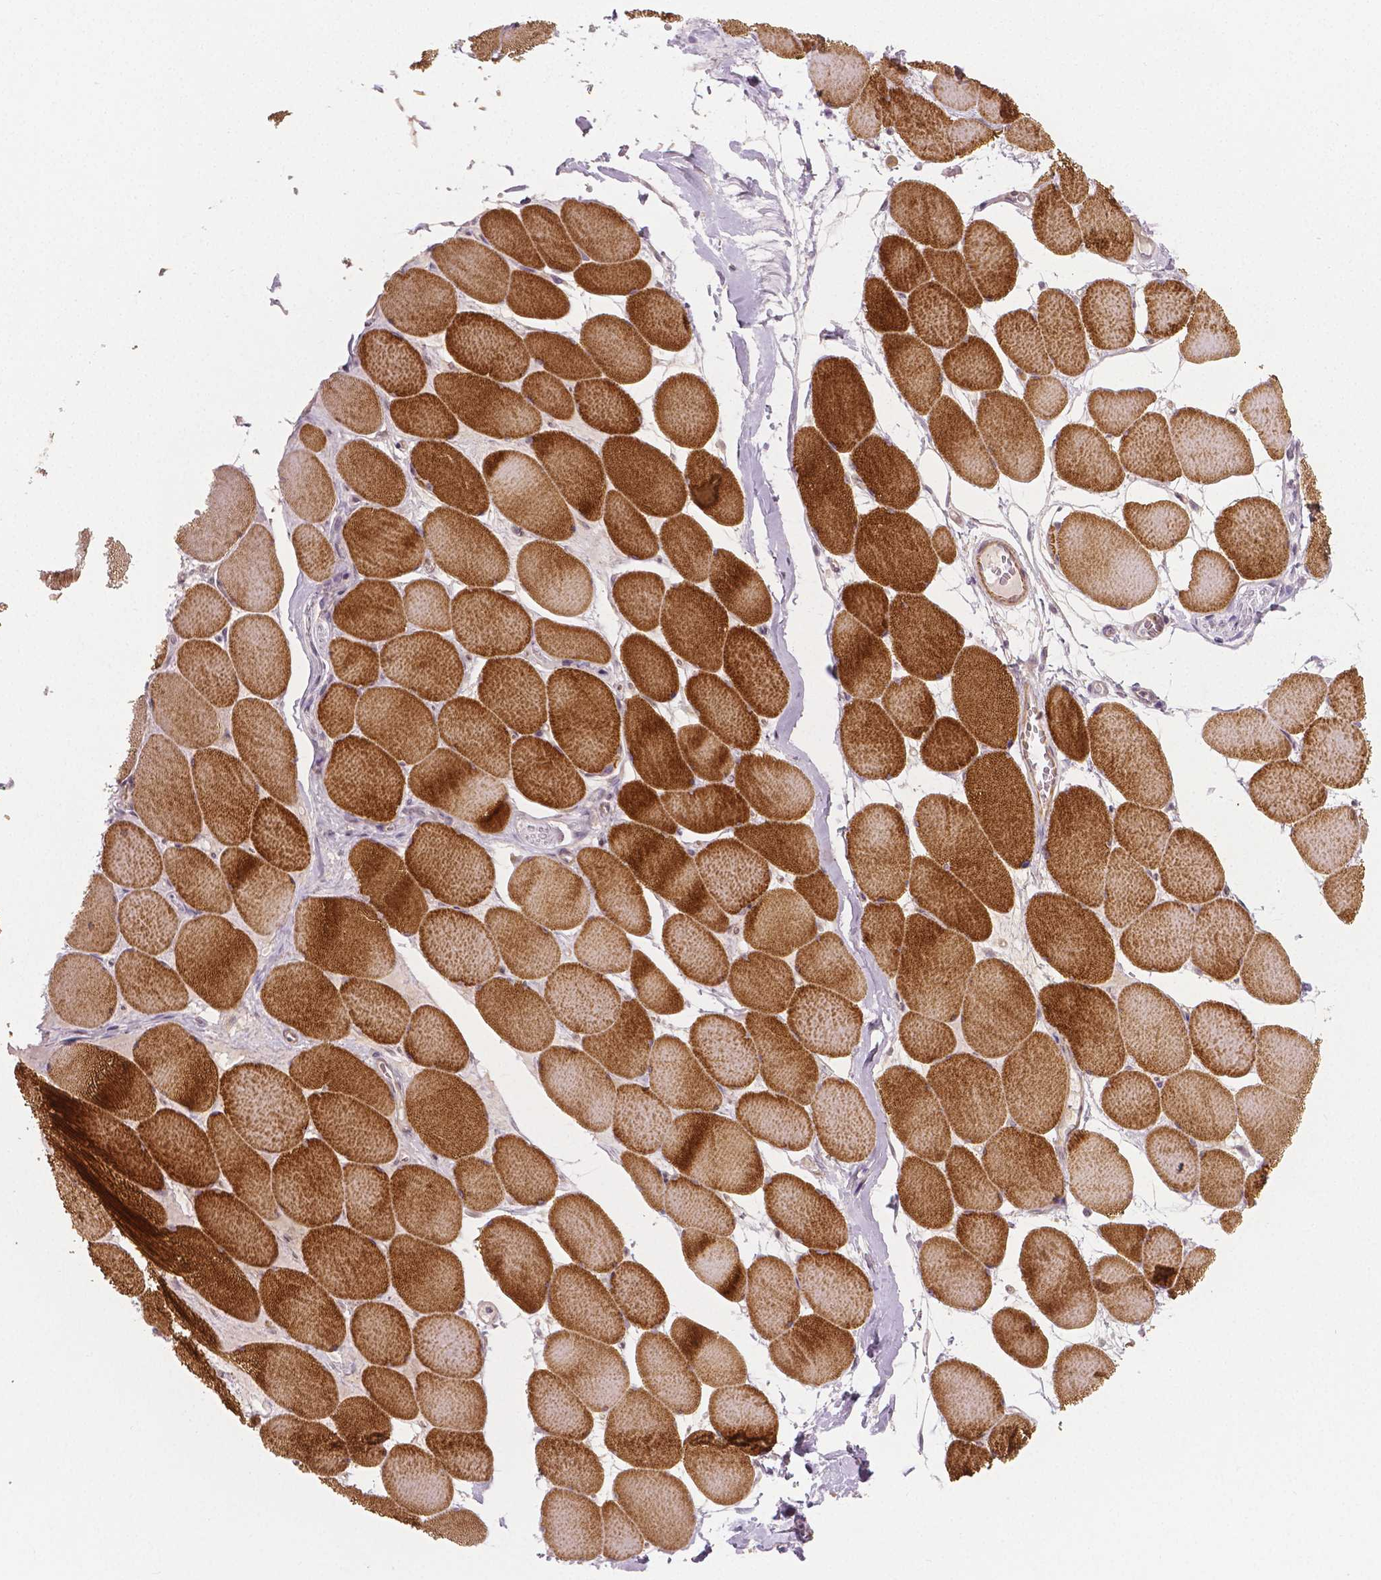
{"staining": {"intensity": "strong", "quantity": ">75%", "location": "cytoplasmic/membranous"}, "tissue": "skeletal muscle", "cell_type": "Myocytes", "image_type": "normal", "snomed": [{"axis": "morphology", "description": "Normal tissue, NOS"}, {"axis": "topography", "description": "Skeletal muscle"}], "caption": "A micrograph of skeletal muscle stained for a protein demonstrates strong cytoplasmic/membranous brown staining in myocytes. (Stains: DAB in brown, nuclei in blue, Microscopy: brightfield microscopy at high magnification).", "gene": "FLT1", "patient": {"sex": "female", "age": 75}}